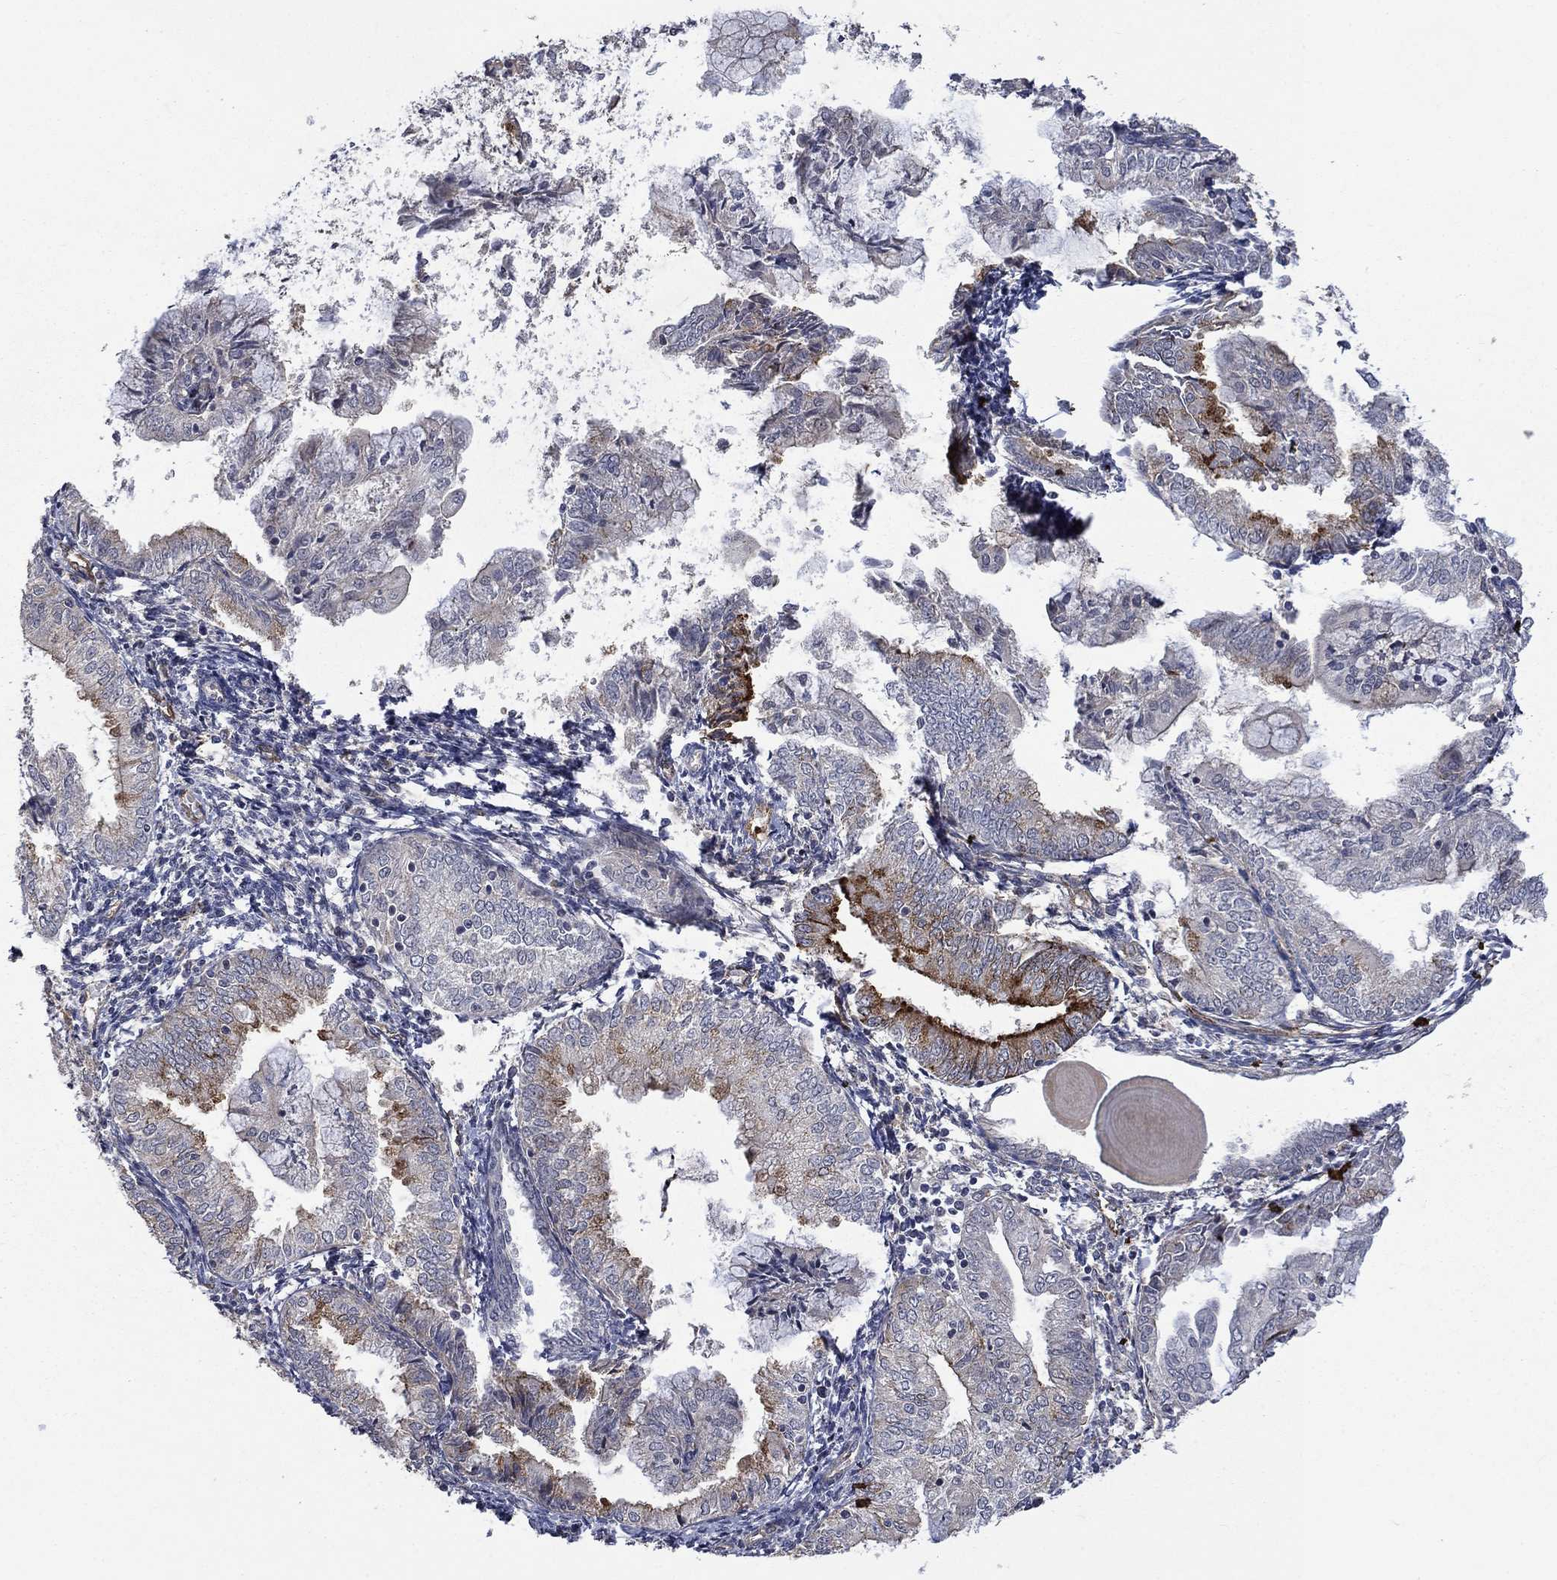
{"staining": {"intensity": "strong", "quantity": "<25%", "location": "cytoplasmic/membranous"}, "tissue": "endometrial cancer", "cell_type": "Tumor cells", "image_type": "cancer", "snomed": [{"axis": "morphology", "description": "Adenocarcinoma, NOS"}, {"axis": "topography", "description": "Endometrium"}], "caption": "A high-resolution image shows immunohistochemistry (IHC) staining of endometrial adenocarcinoma, which reveals strong cytoplasmic/membranous expression in about <25% of tumor cells.", "gene": "VCAN", "patient": {"sex": "female", "age": 56}}